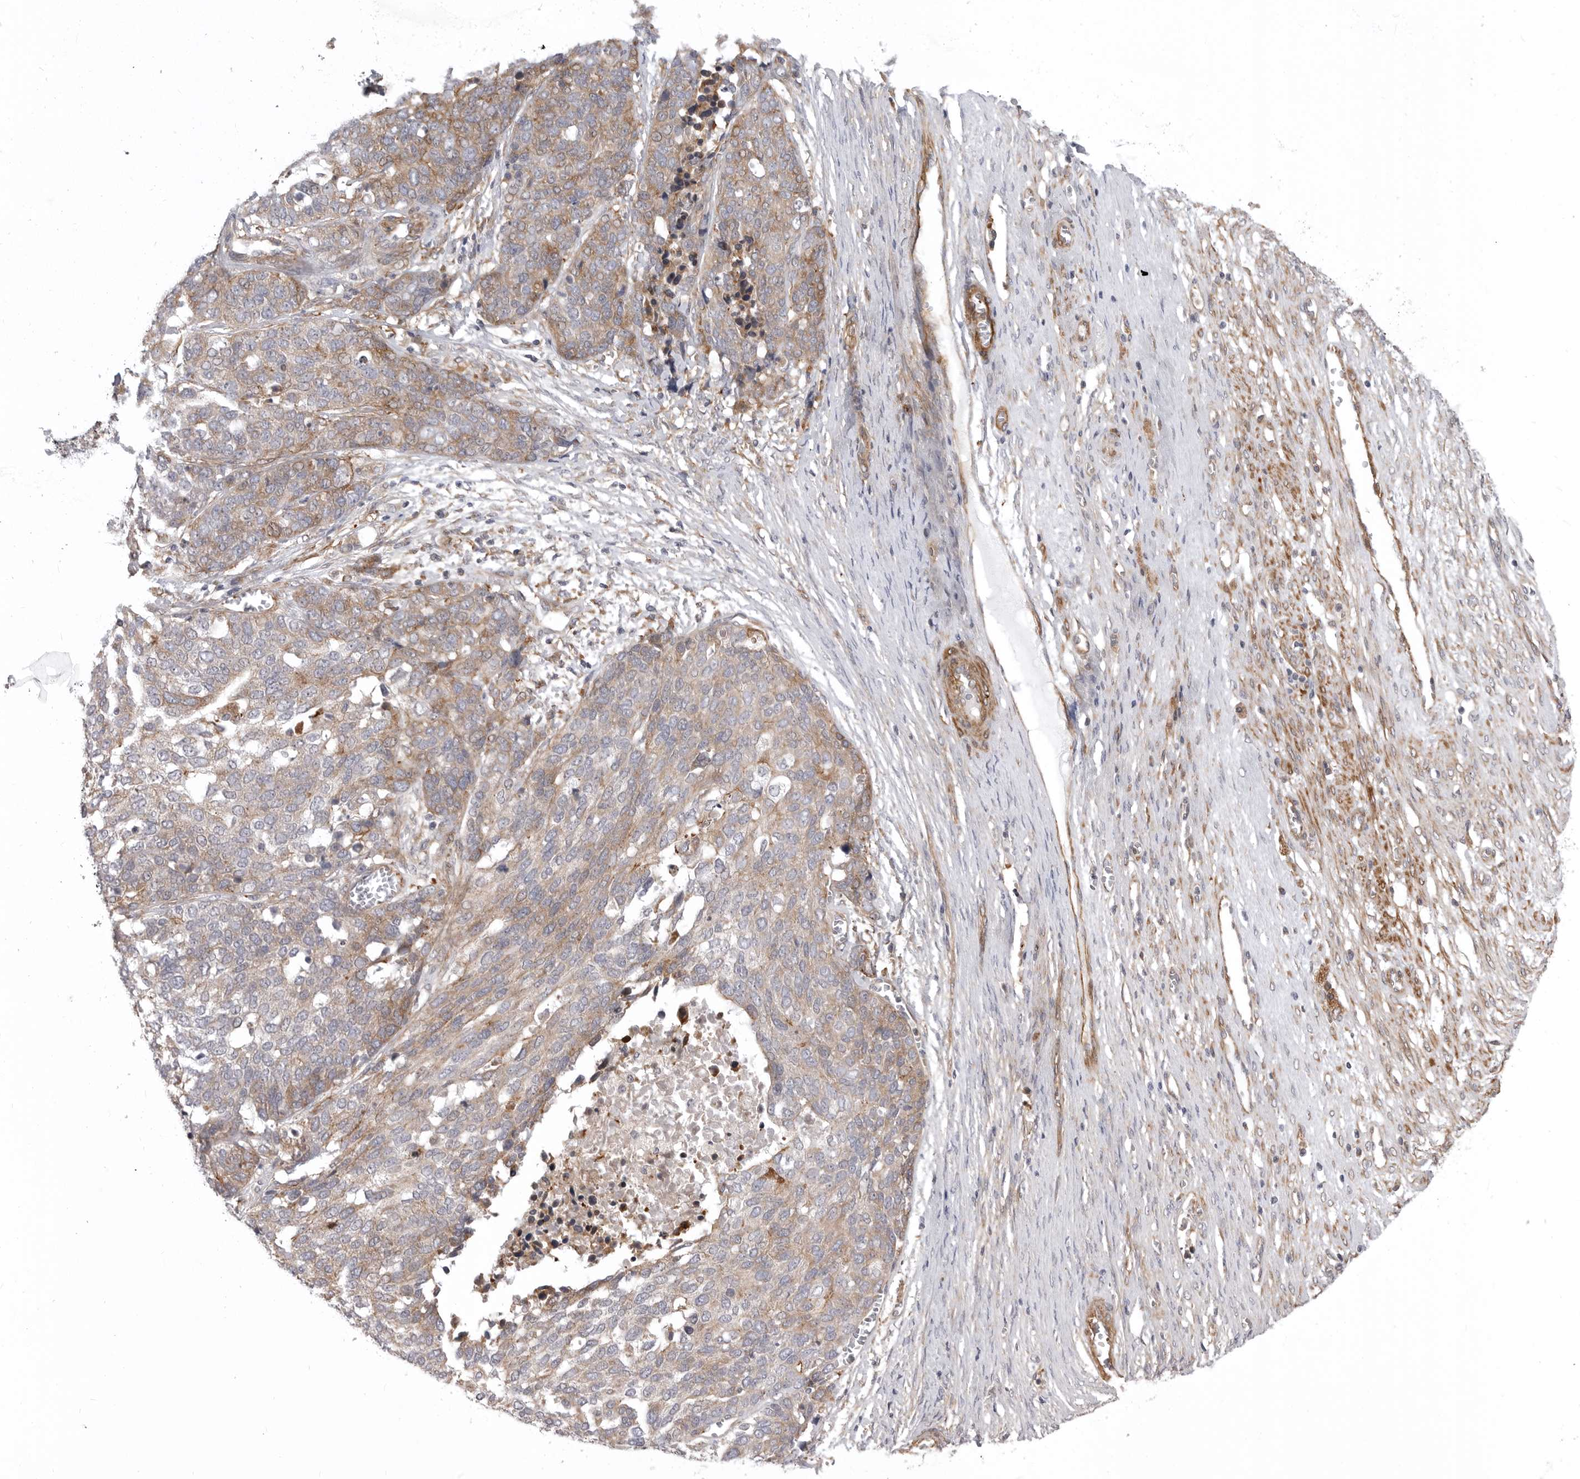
{"staining": {"intensity": "moderate", "quantity": "25%-75%", "location": "cytoplasmic/membranous"}, "tissue": "ovarian cancer", "cell_type": "Tumor cells", "image_type": "cancer", "snomed": [{"axis": "morphology", "description": "Cystadenocarcinoma, serous, NOS"}, {"axis": "topography", "description": "Ovary"}], "caption": "Moderate cytoplasmic/membranous positivity is seen in approximately 25%-75% of tumor cells in ovarian cancer. The protein of interest is shown in brown color, while the nuclei are stained blue.", "gene": "SCP2", "patient": {"sex": "female", "age": 44}}